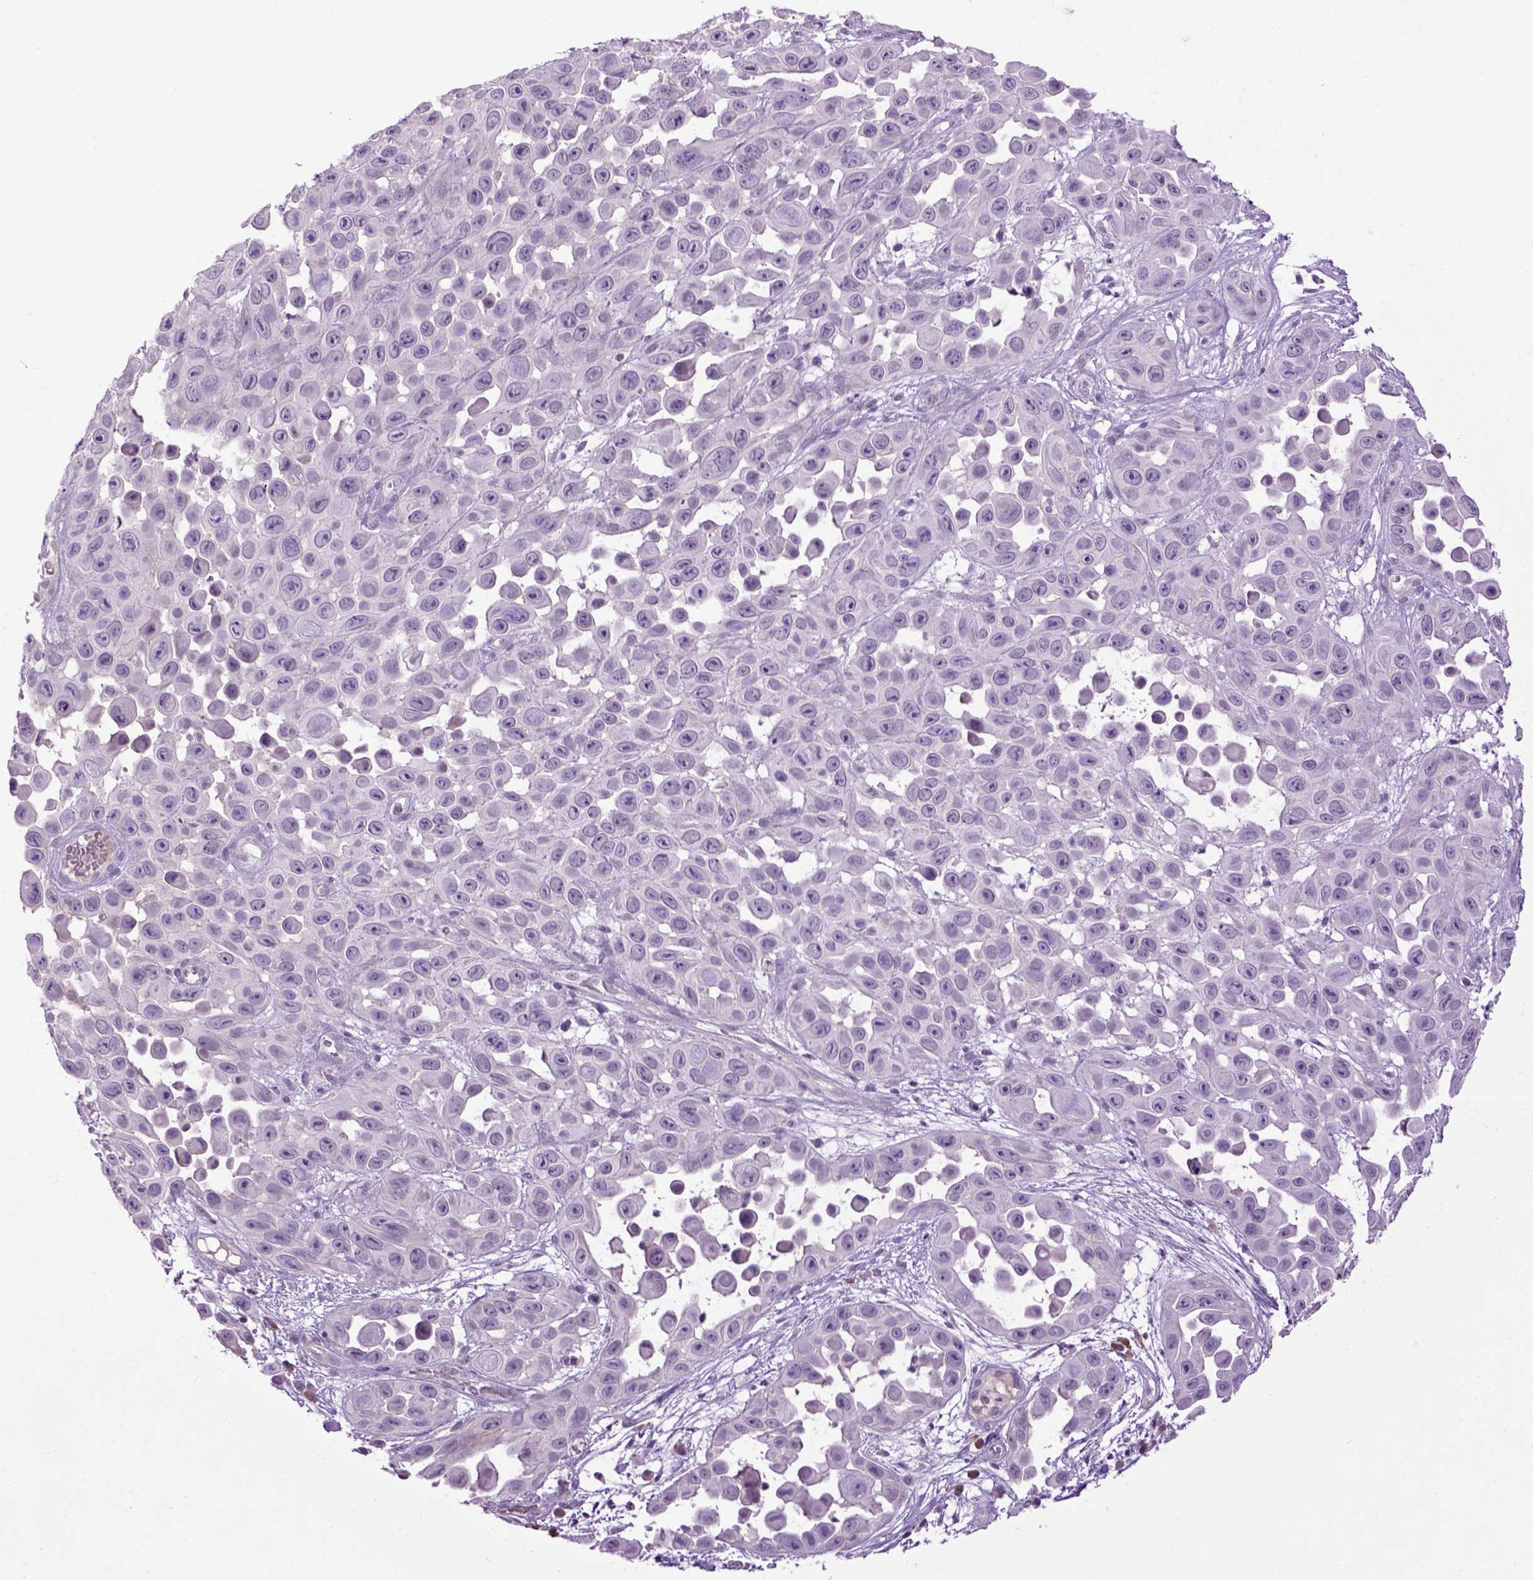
{"staining": {"intensity": "negative", "quantity": "none", "location": "none"}, "tissue": "skin cancer", "cell_type": "Tumor cells", "image_type": "cancer", "snomed": [{"axis": "morphology", "description": "Squamous cell carcinoma, NOS"}, {"axis": "topography", "description": "Skin"}], "caption": "Photomicrograph shows no significant protein expression in tumor cells of skin cancer.", "gene": "EMILIN3", "patient": {"sex": "male", "age": 81}}